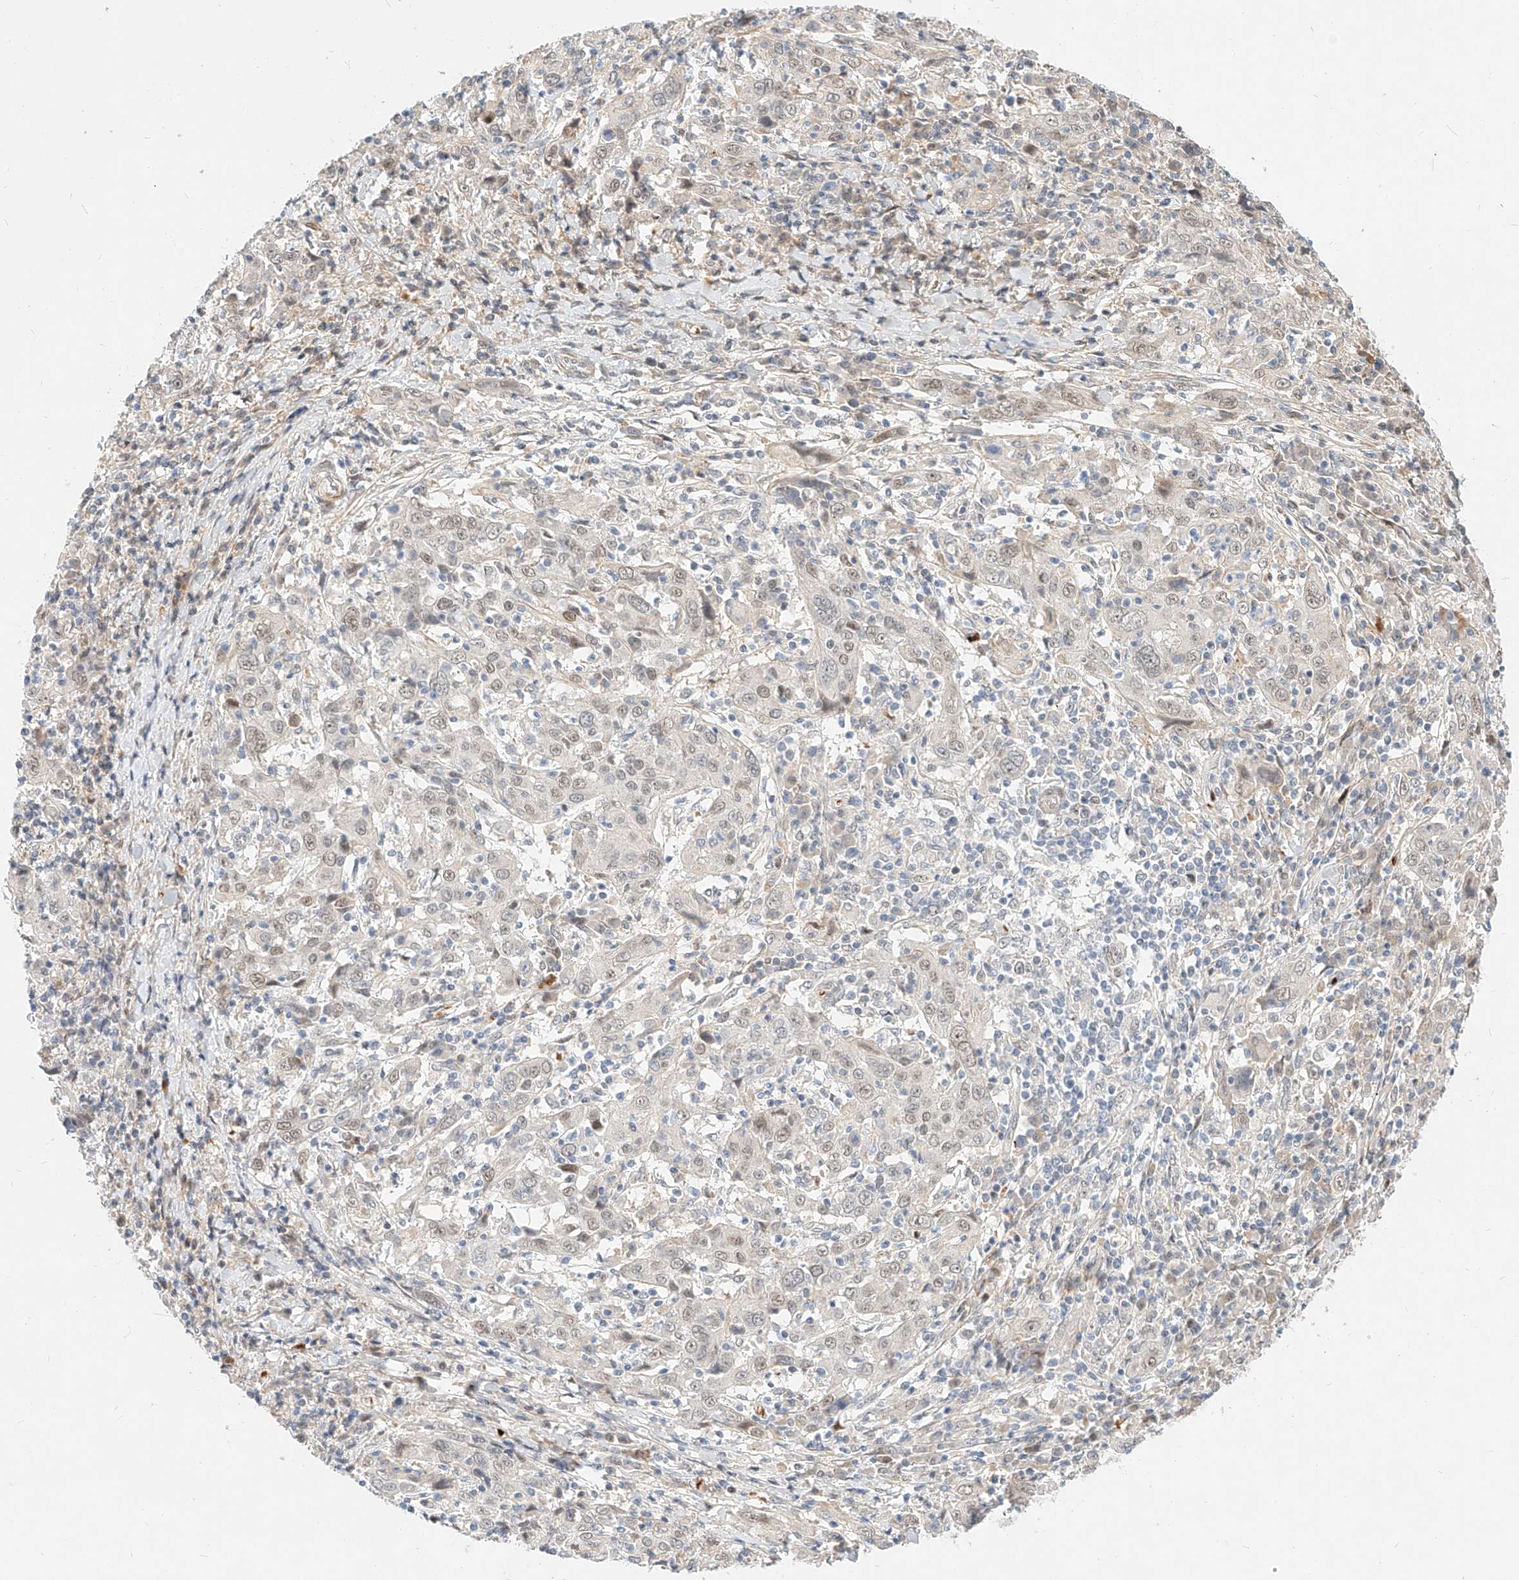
{"staining": {"intensity": "weak", "quantity": "<25%", "location": "nuclear"}, "tissue": "cervical cancer", "cell_type": "Tumor cells", "image_type": "cancer", "snomed": [{"axis": "morphology", "description": "Squamous cell carcinoma, NOS"}, {"axis": "topography", "description": "Cervix"}], "caption": "Immunohistochemistry (IHC) of cervical squamous cell carcinoma shows no staining in tumor cells.", "gene": "CBX8", "patient": {"sex": "female", "age": 46}}